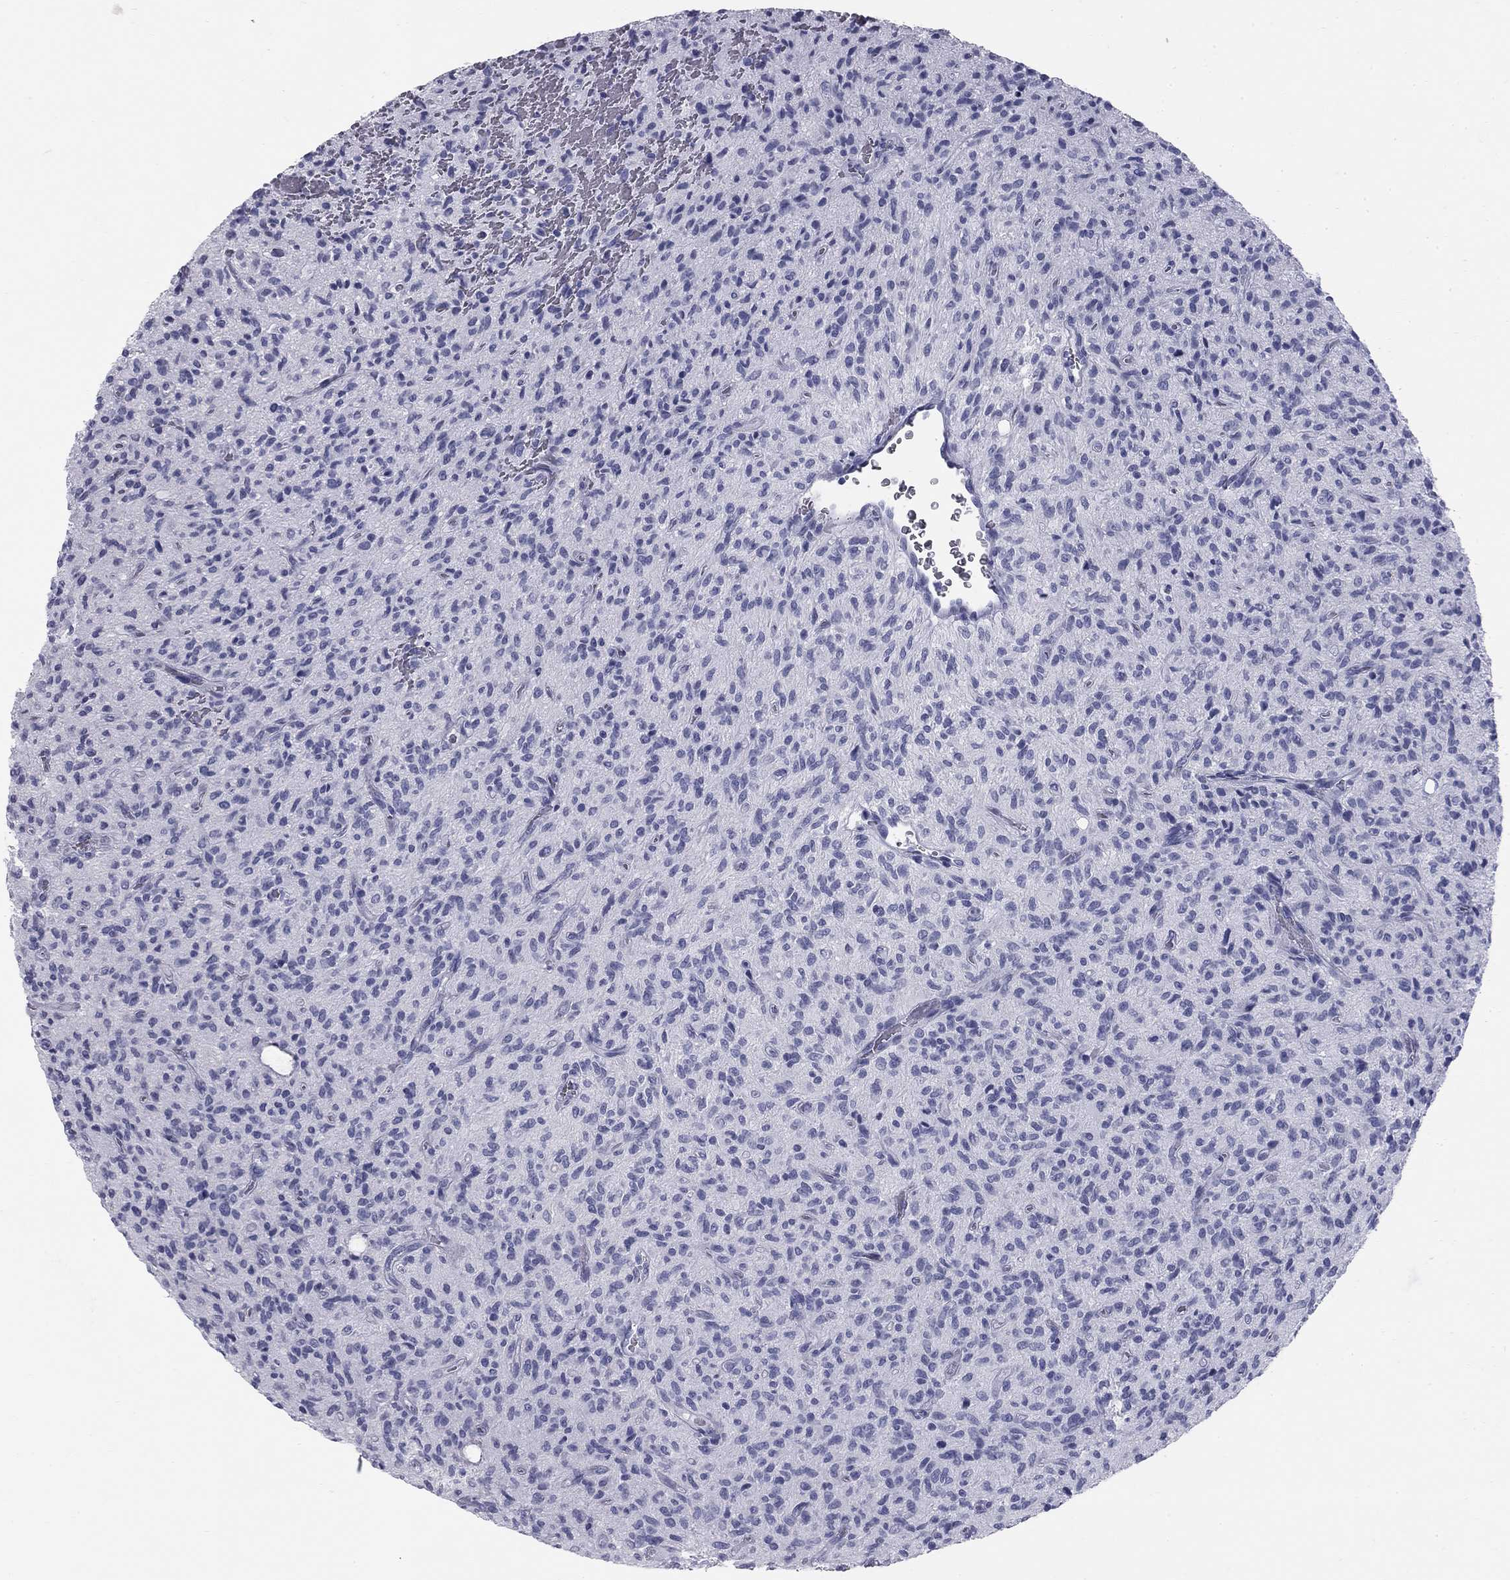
{"staining": {"intensity": "negative", "quantity": "none", "location": "none"}, "tissue": "glioma", "cell_type": "Tumor cells", "image_type": "cancer", "snomed": [{"axis": "morphology", "description": "Glioma, malignant, High grade"}, {"axis": "topography", "description": "Brain"}], "caption": "Immunohistochemistry of human high-grade glioma (malignant) displays no expression in tumor cells.", "gene": "SULT2B1", "patient": {"sex": "male", "age": 64}}